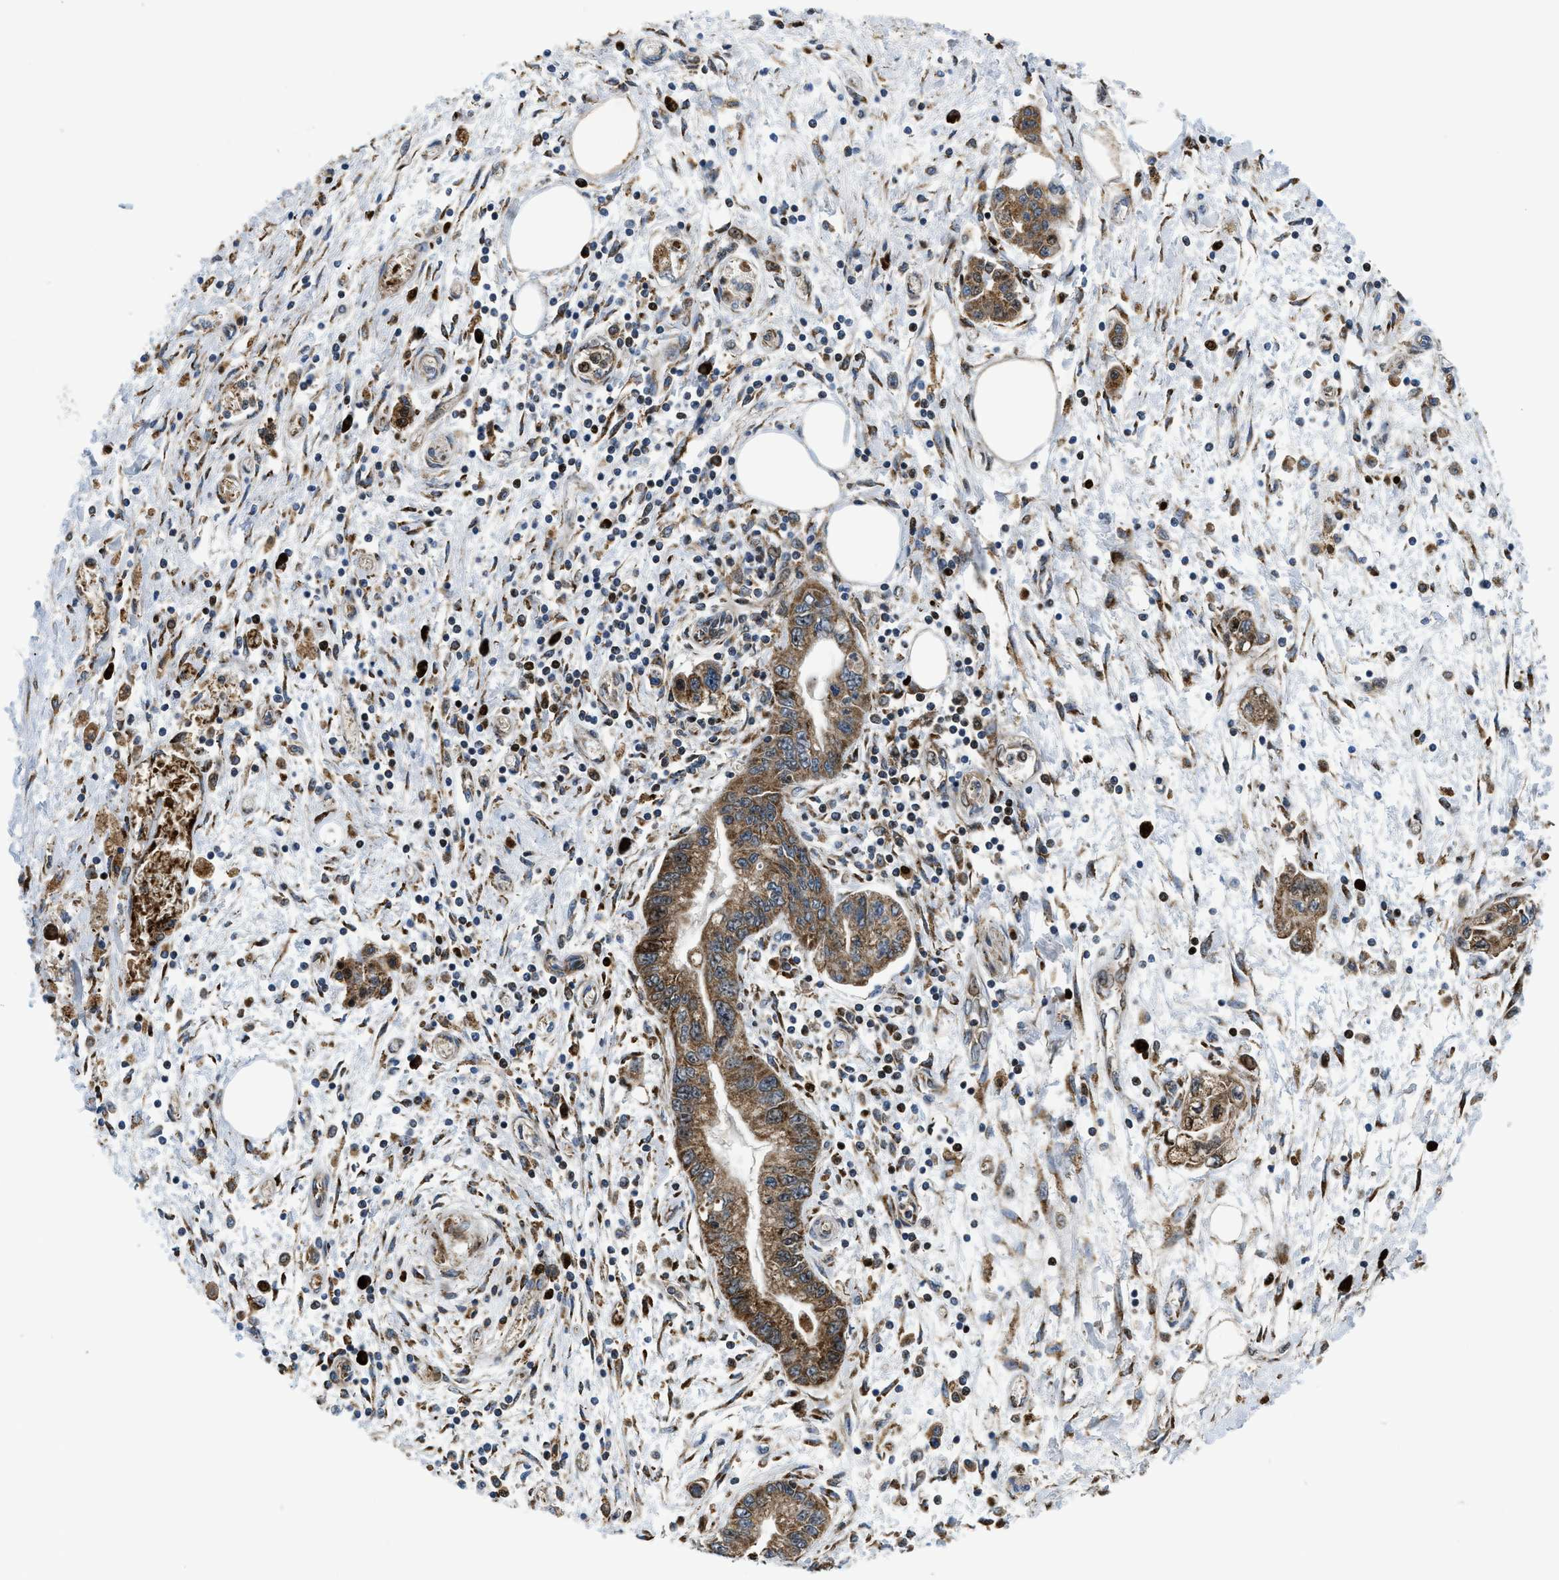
{"staining": {"intensity": "moderate", "quantity": ">75%", "location": "cytoplasmic/membranous"}, "tissue": "pancreatic cancer", "cell_type": "Tumor cells", "image_type": "cancer", "snomed": [{"axis": "morphology", "description": "Adenocarcinoma, NOS"}, {"axis": "topography", "description": "Pancreas"}], "caption": "IHC histopathology image of neoplastic tissue: pancreatic cancer (adenocarcinoma) stained using immunohistochemistry displays medium levels of moderate protein expression localized specifically in the cytoplasmic/membranous of tumor cells, appearing as a cytoplasmic/membranous brown color.", "gene": "CSPG4", "patient": {"sex": "male", "age": 56}}